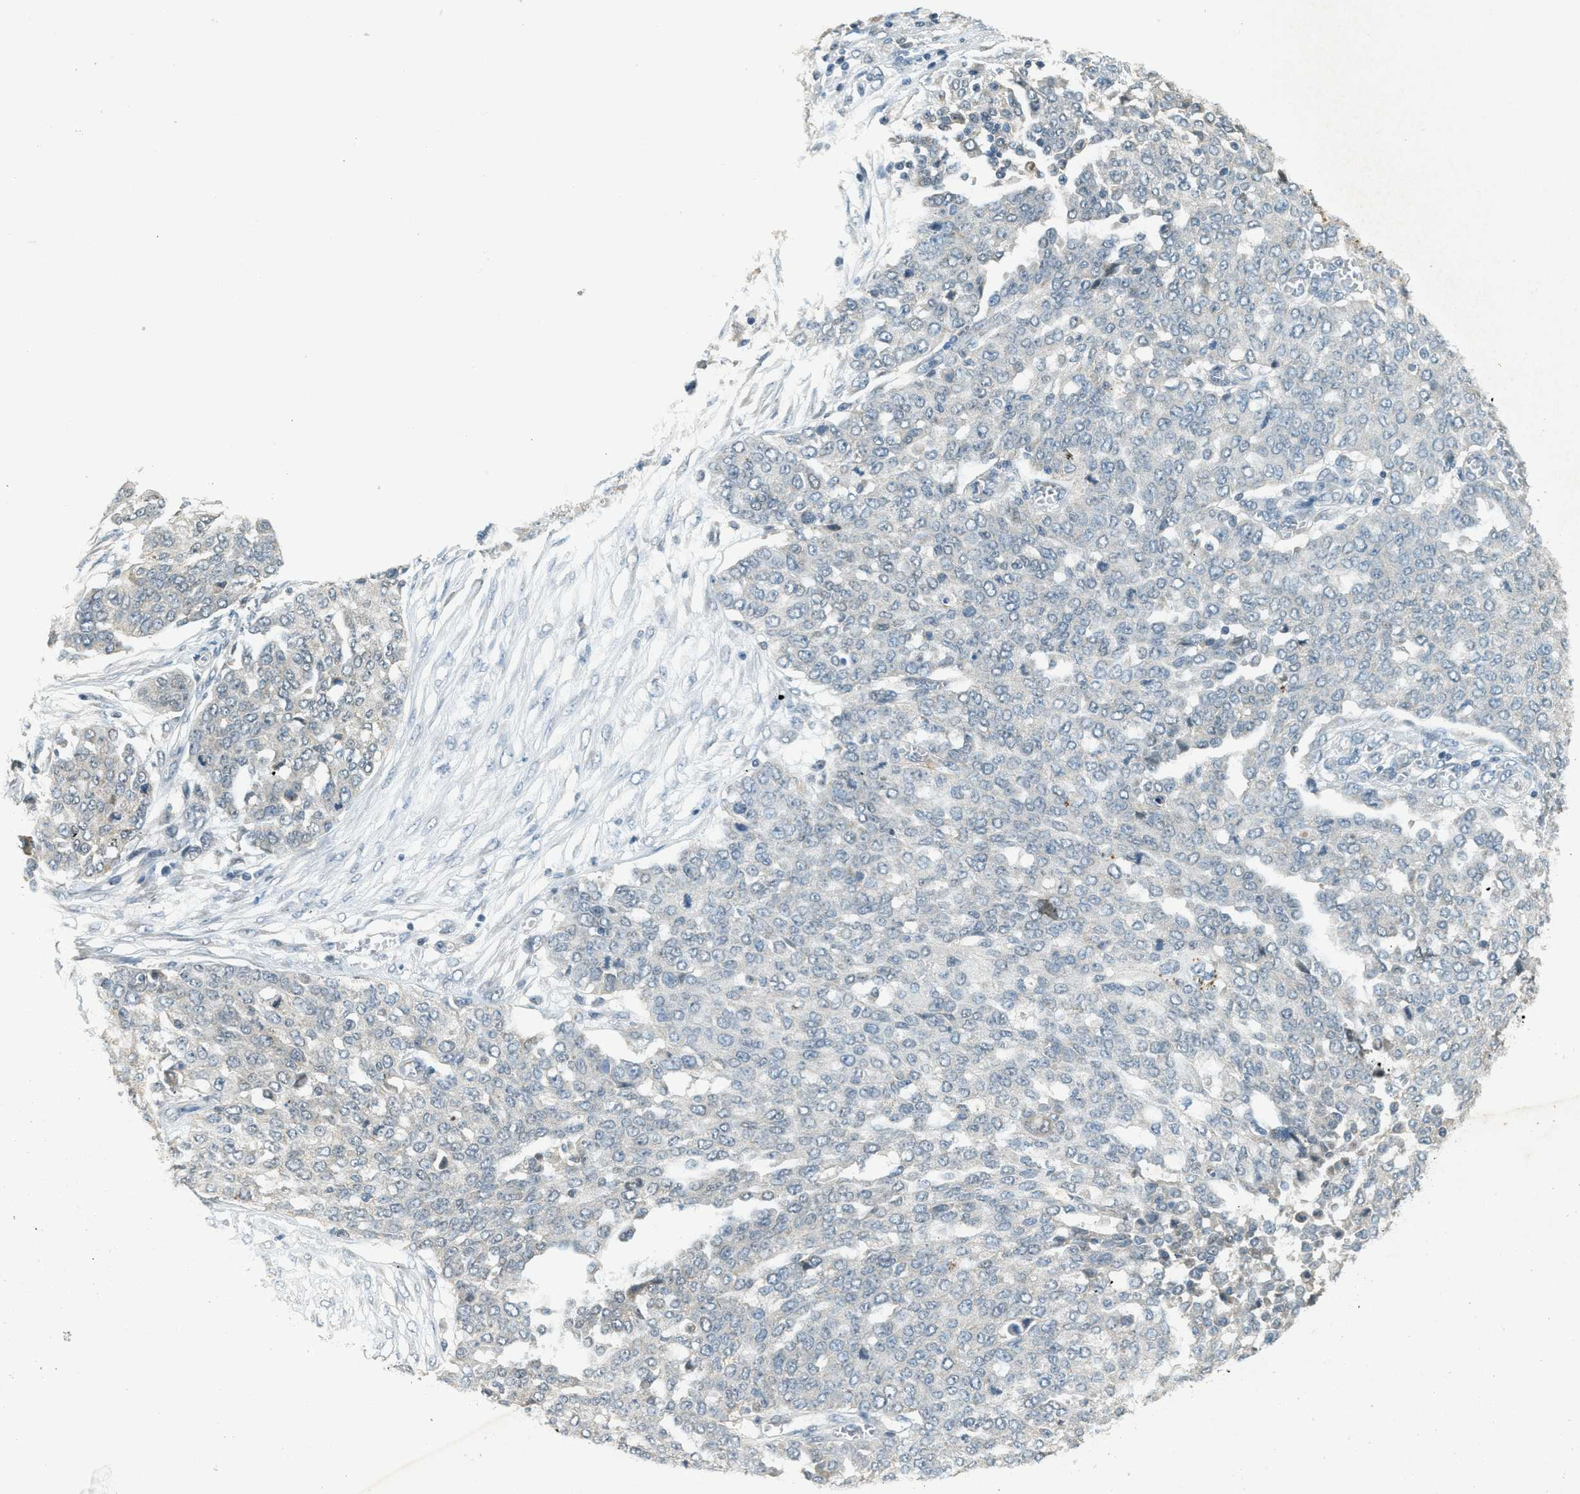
{"staining": {"intensity": "negative", "quantity": "none", "location": "none"}, "tissue": "ovarian cancer", "cell_type": "Tumor cells", "image_type": "cancer", "snomed": [{"axis": "morphology", "description": "Cystadenocarcinoma, serous, NOS"}, {"axis": "topography", "description": "Soft tissue"}, {"axis": "topography", "description": "Ovary"}], "caption": "This is a image of IHC staining of ovarian cancer (serous cystadenocarcinoma), which shows no positivity in tumor cells.", "gene": "TCF20", "patient": {"sex": "female", "age": 57}}